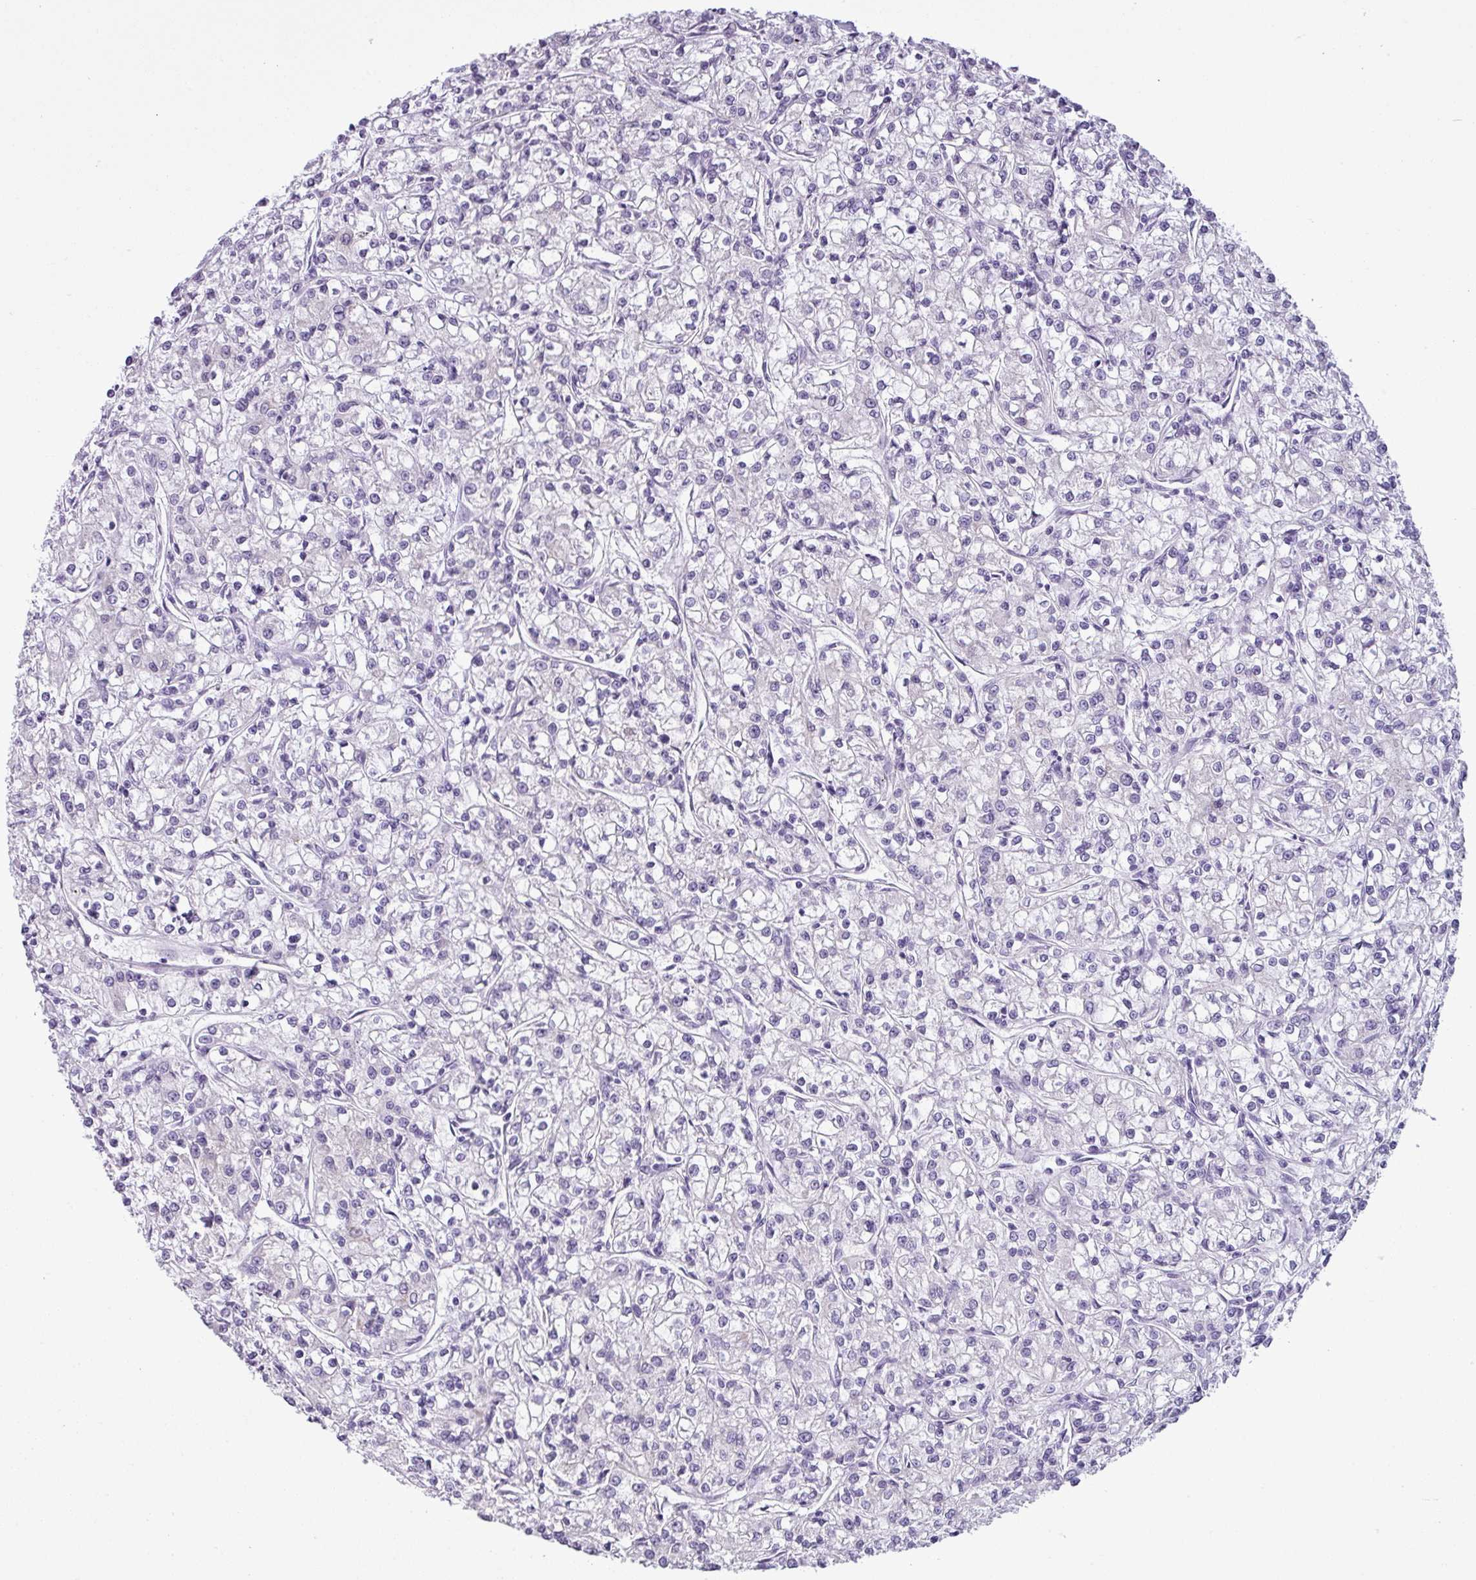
{"staining": {"intensity": "negative", "quantity": "none", "location": "none"}, "tissue": "renal cancer", "cell_type": "Tumor cells", "image_type": "cancer", "snomed": [{"axis": "morphology", "description": "Adenocarcinoma, NOS"}, {"axis": "topography", "description": "Kidney"}], "caption": "Tumor cells show no significant protein positivity in renal cancer. (Brightfield microscopy of DAB (3,3'-diaminobenzidine) immunohistochemistry at high magnification).", "gene": "CDH16", "patient": {"sex": "female", "age": 59}}